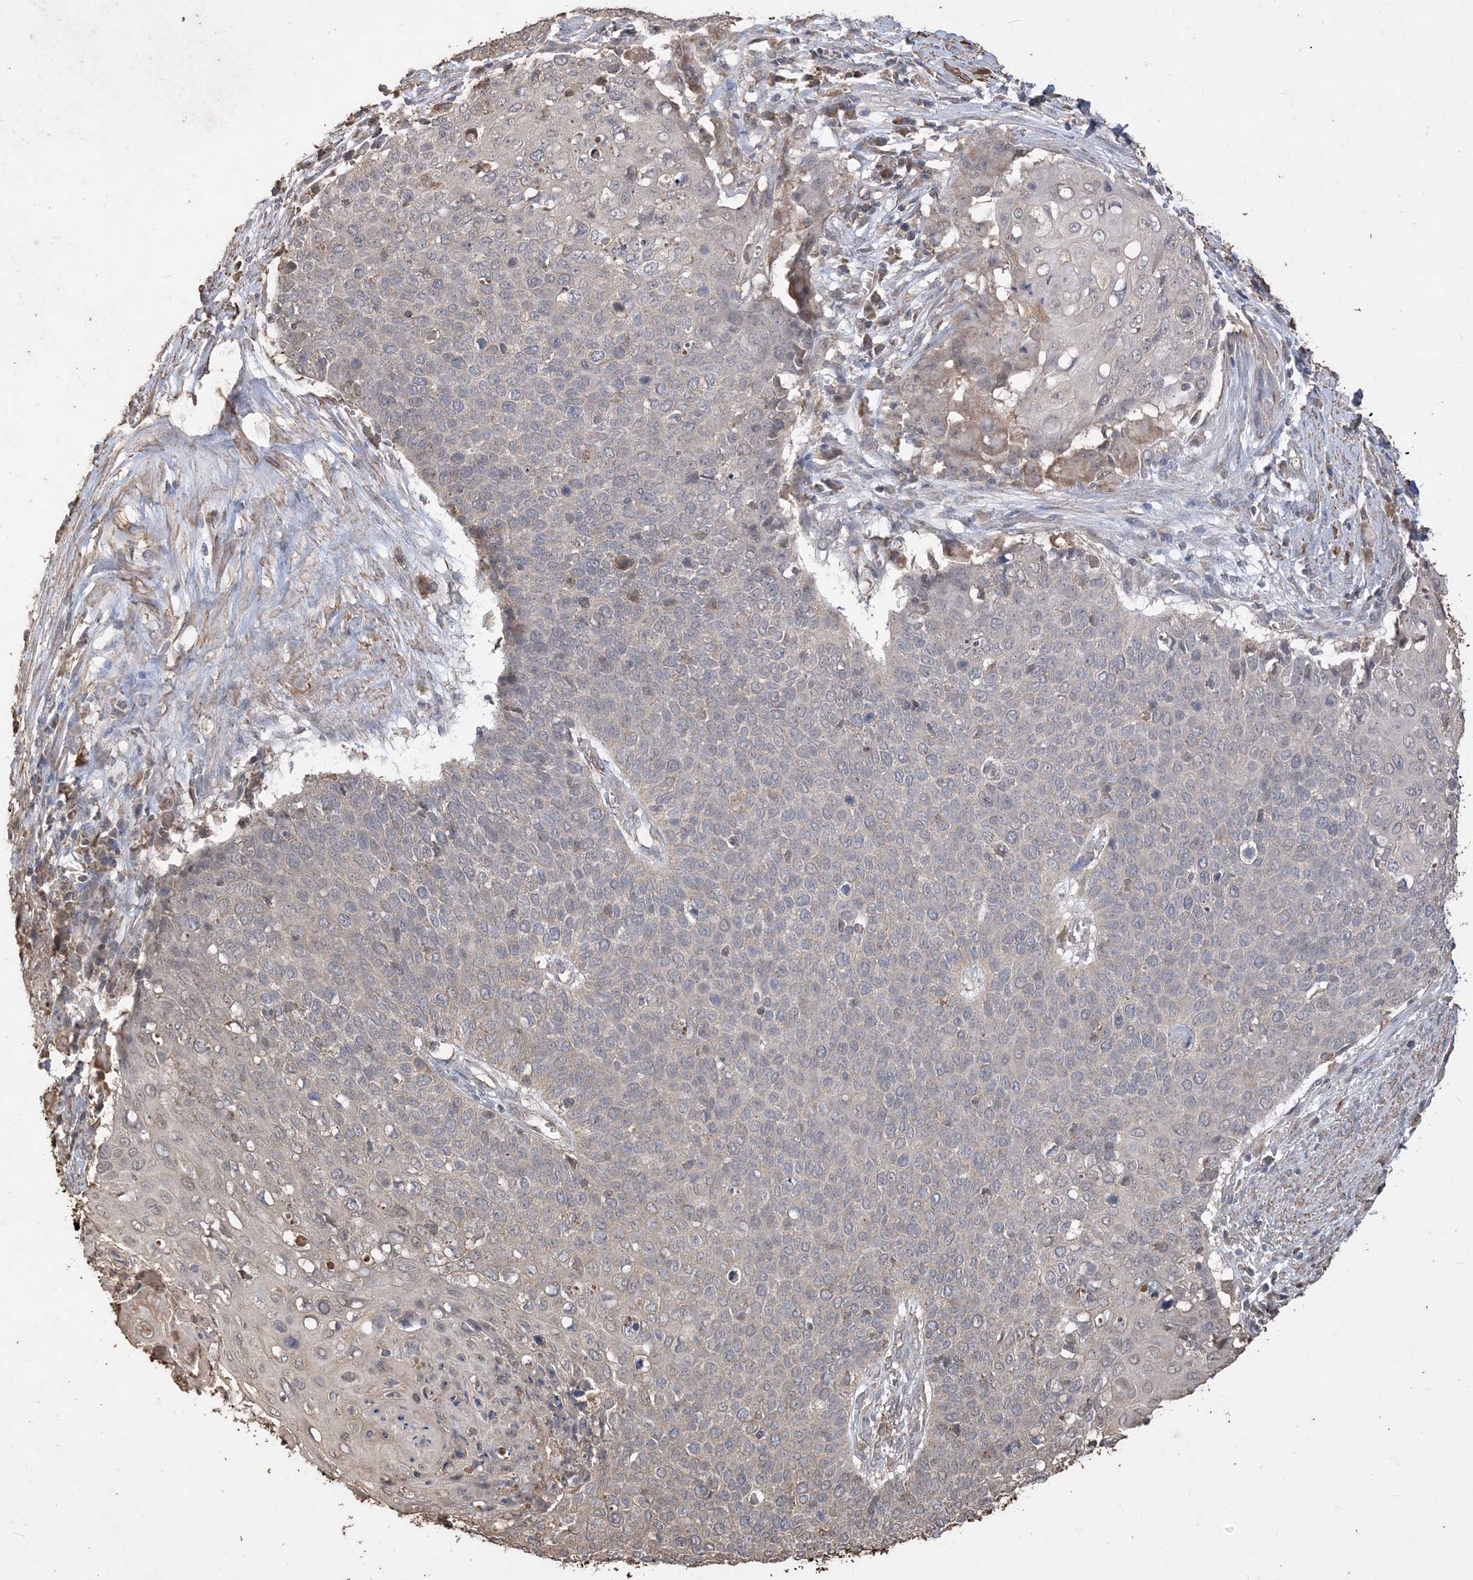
{"staining": {"intensity": "negative", "quantity": "none", "location": "none"}, "tissue": "cervical cancer", "cell_type": "Tumor cells", "image_type": "cancer", "snomed": [{"axis": "morphology", "description": "Squamous cell carcinoma, NOS"}, {"axis": "topography", "description": "Cervix"}], "caption": "Immunohistochemistry (IHC) micrograph of neoplastic tissue: cervical squamous cell carcinoma stained with DAB shows no significant protein expression in tumor cells.", "gene": "HPS4", "patient": {"sex": "female", "age": 39}}